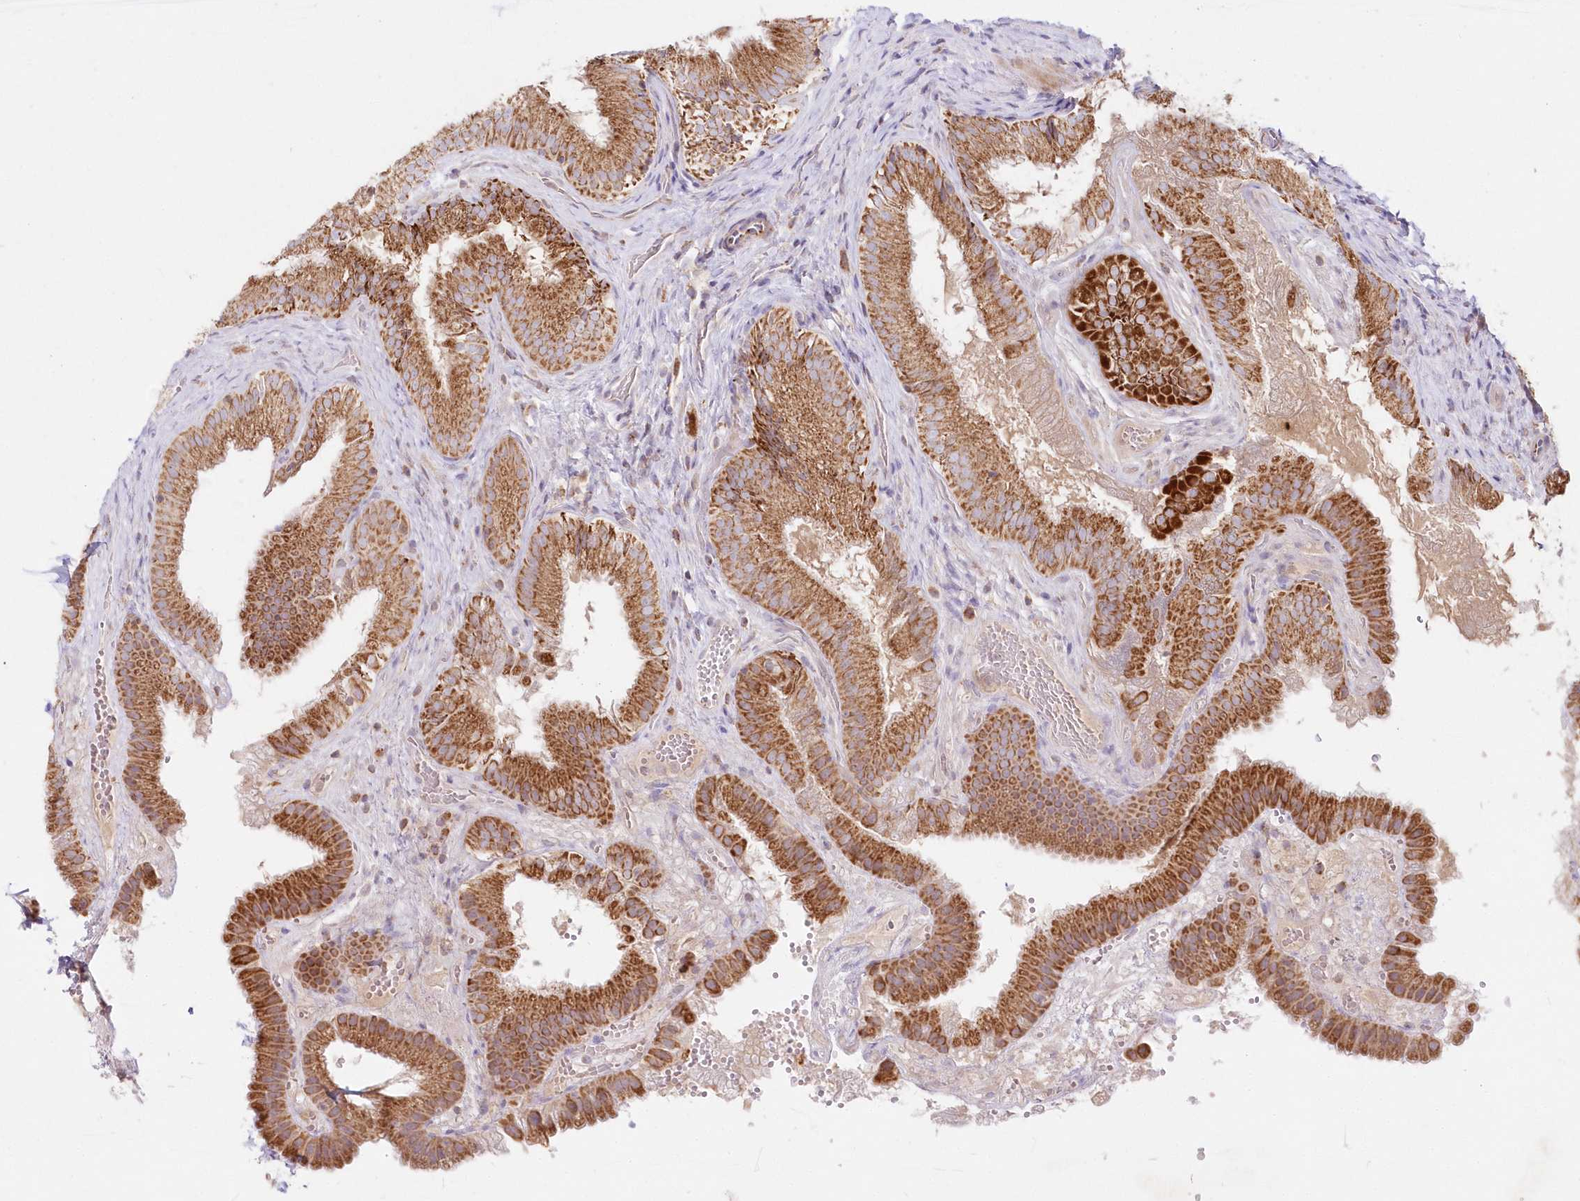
{"staining": {"intensity": "strong", "quantity": ">75%", "location": "cytoplasmic/membranous"}, "tissue": "gallbladder", "cell_type": "Glandular cells", "image_type": "normal", "snomed": [{"axis": "morphology", "description": "Normal tissue, NOS"}, {"axis": "topography", "description": "Gallbladder"}], "caption": "Protein staining of benign gallbladder reveals strong cytoplasmic/membranous positivity in approximately >75% of glandular cells. (Brightfield microscopy of DAB IHC at high magnification).", "gene": "DNA2", "patient": {"sex": "female", "age": 30}}